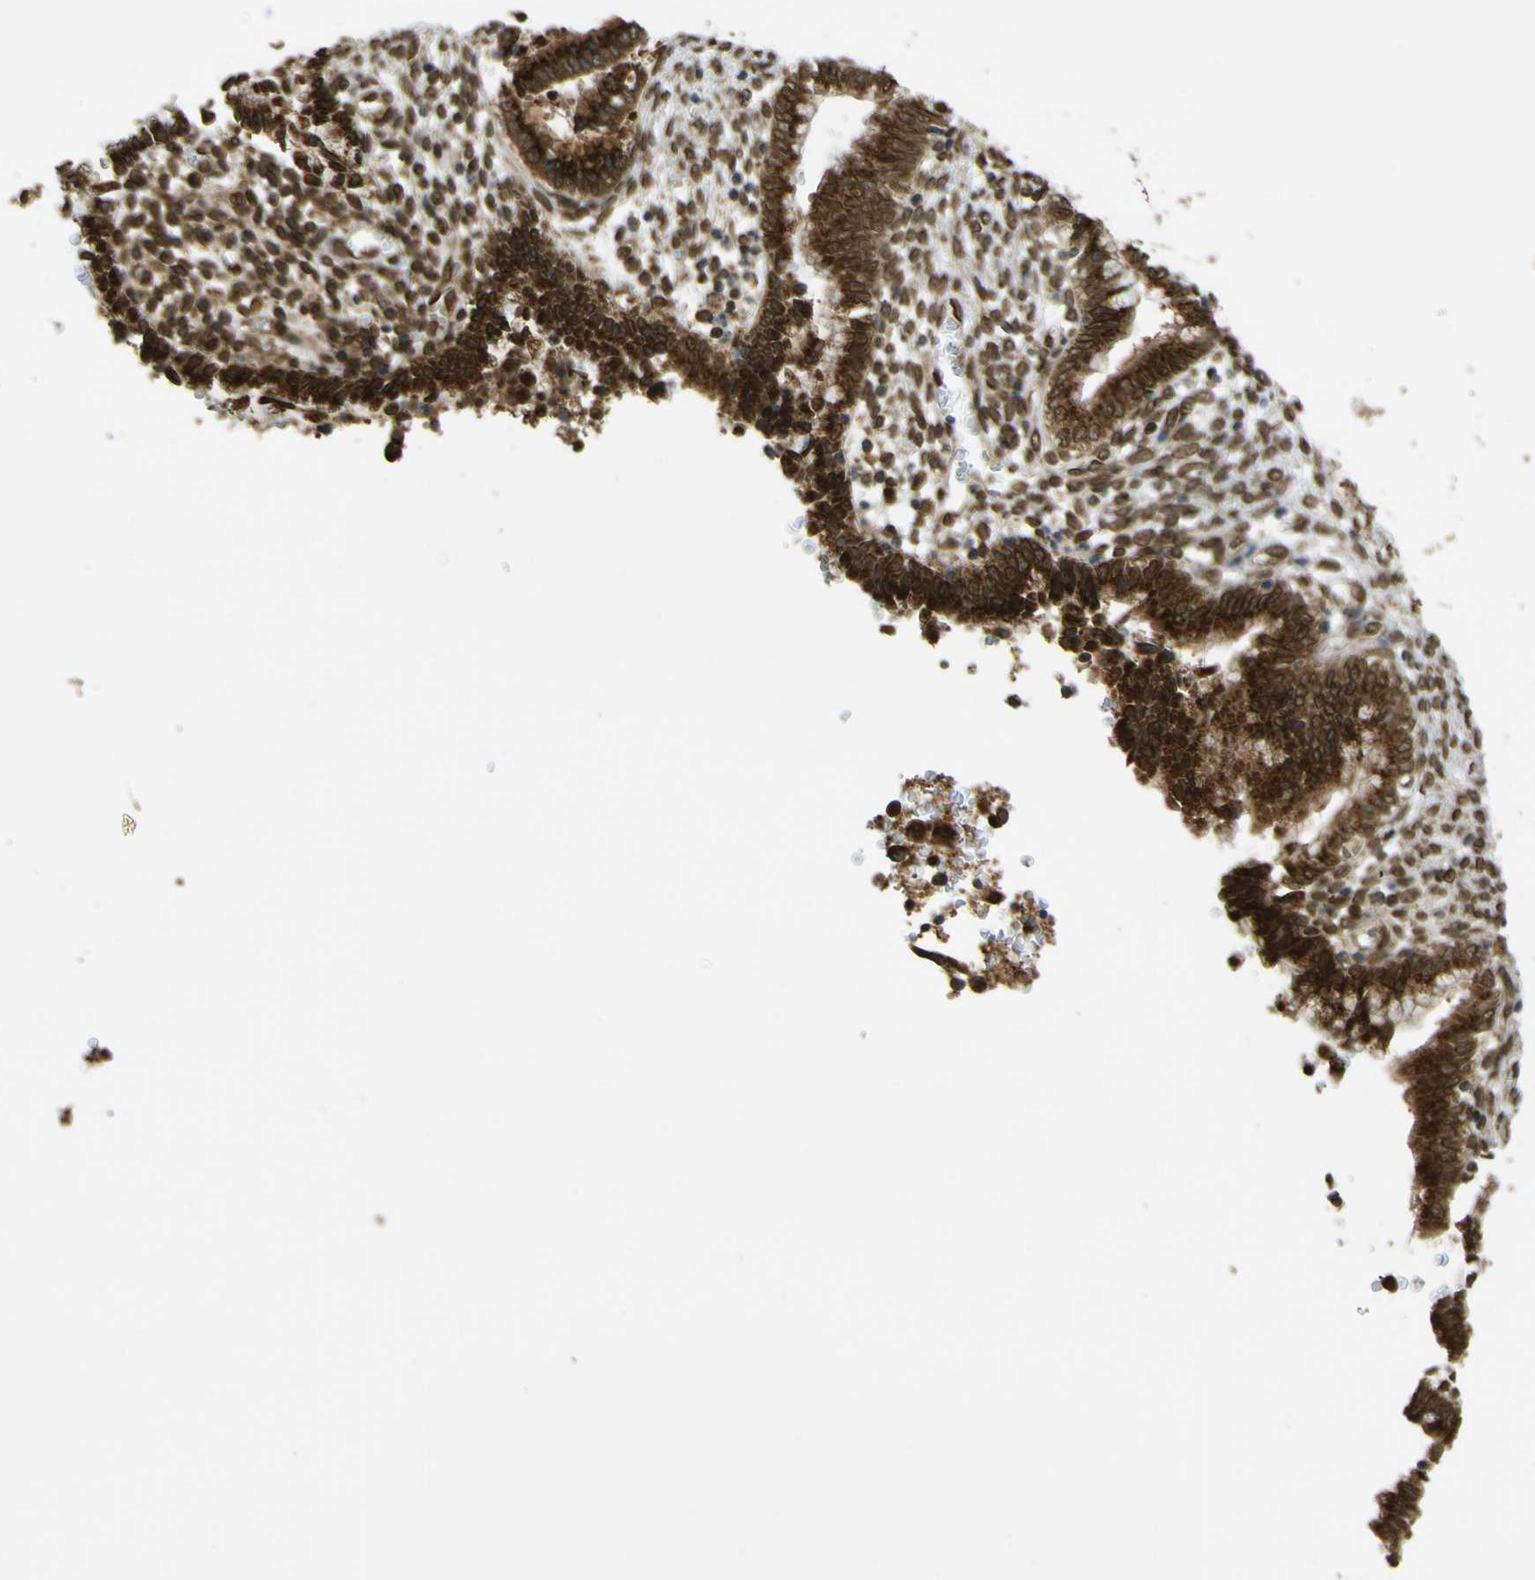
{"staining": {"intensity": "strong", "quantity": ">75%", "location": "cytoplasmic/membranous,nuclear"}, "tissue": "cervical cancer", "cell_type": "Tumor cells", "image_type": "cancer", "snomed": [{"axis": "morphology", "description": "Adenocarcinoma, NOS"}, {"axis": "topography", "description": "Cervix"}], "caption": "Cervical adenocarcinoma was stained to show a protein in brown. There is high levels of strong cytoplasmic/membranous and nuclear positivity in approximately >75% of tumor cells.", "gene": "GALNT1", "patient": {"sex": "female", "age": 44}}